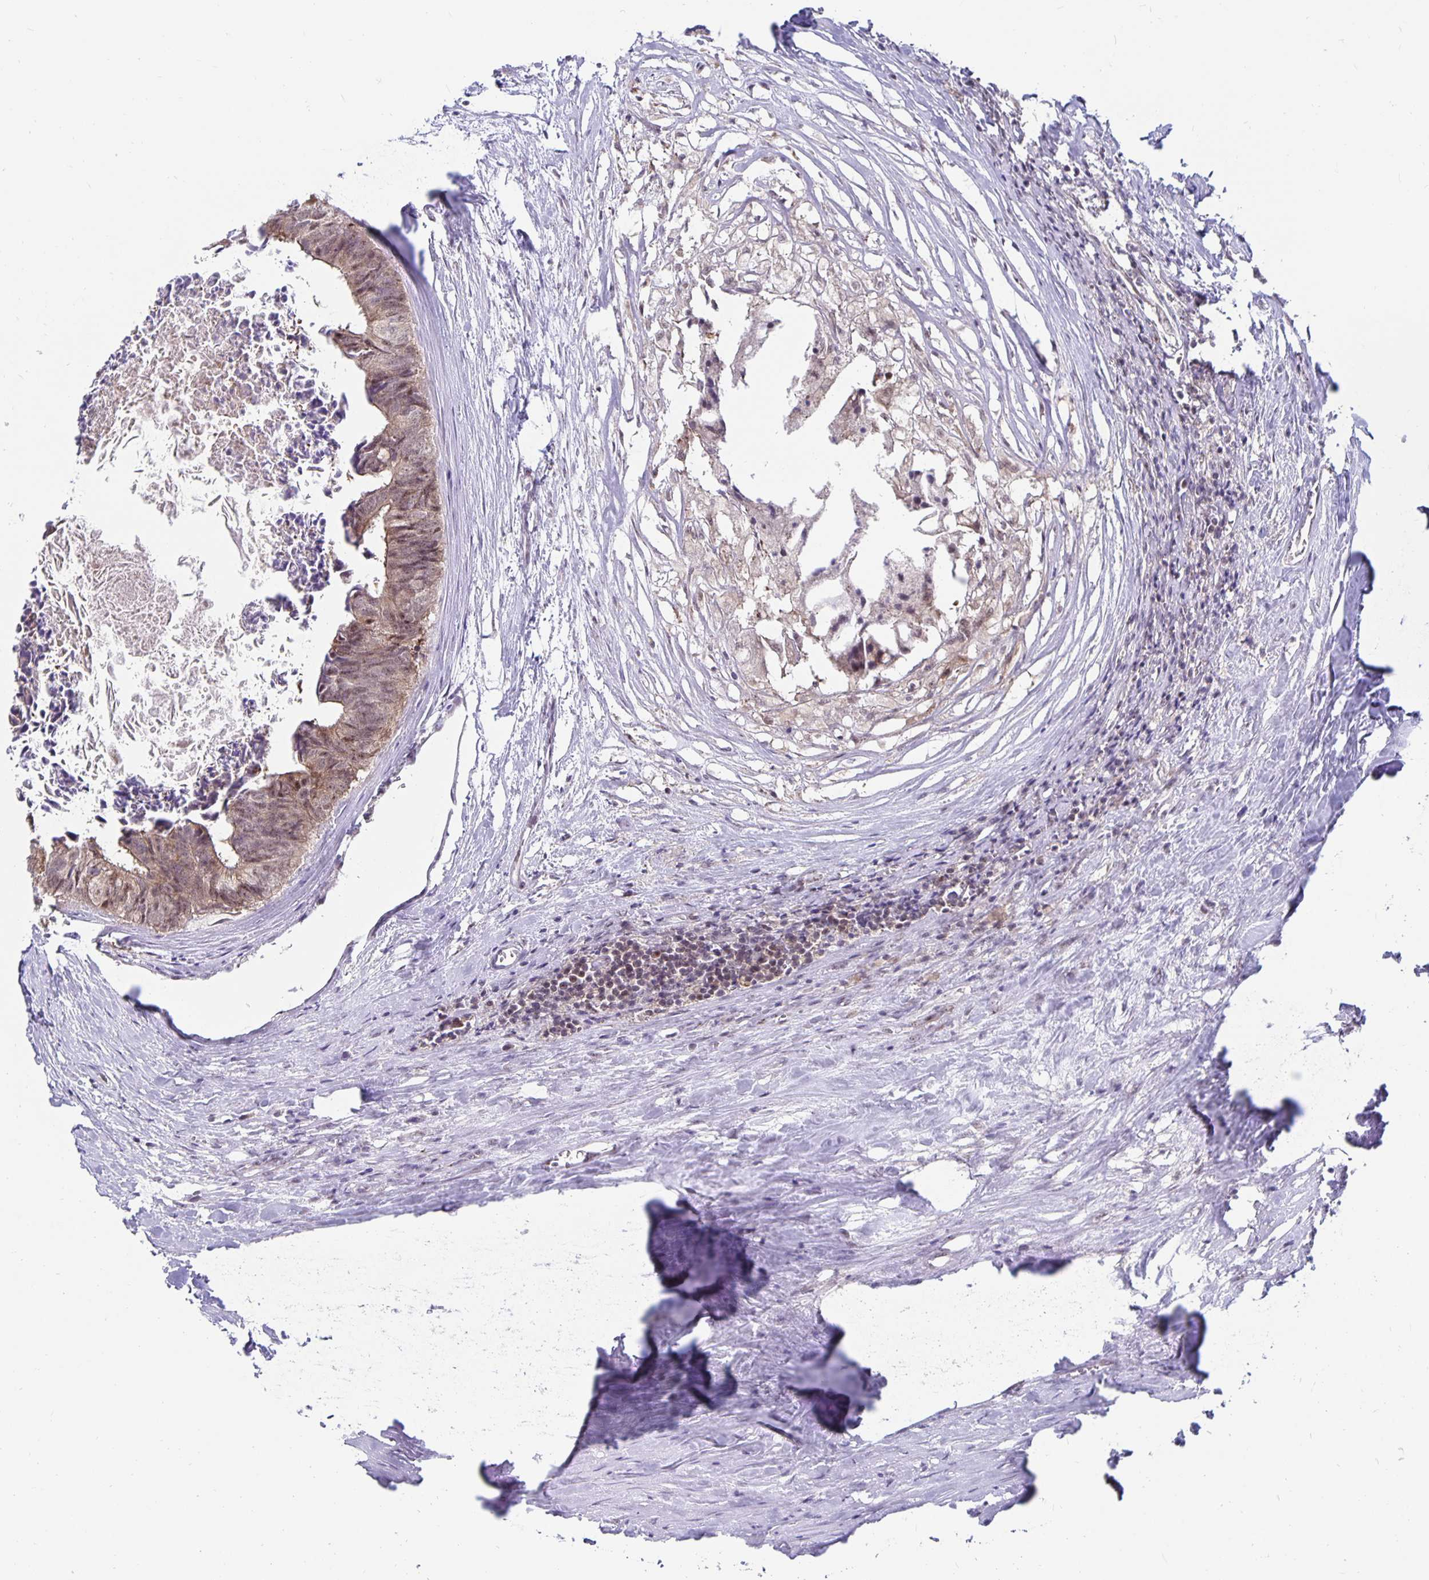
{"staining": {"intensity": "weak", "quantity": "25%-75%", "location": "nuclear"}, "tissue": "colorectal cancer", "cell_type": "Tumor cells", "image_type": "cancer", "snomed": [{"axis": "morphology", "description": "Adenocarcinoma, NOS"}, {"axis": "topography", "description": "Colon"}, {"axis": "topography", "description": "Rectum"}], "caption": "Protein staining shows weak nuclear expression in about 25%-75% of tumor cells in colorectal cancer (adenocarcinoma). The staining was performed using DAB (3,3'-diaminobenzidine) to visualize the protein expression in brown, while the nuclei were stained in blue with hematoxylin (Magnification: 20x).", "gene": "EXOC6B", "patient": {"sex": "male", "age": 57}}